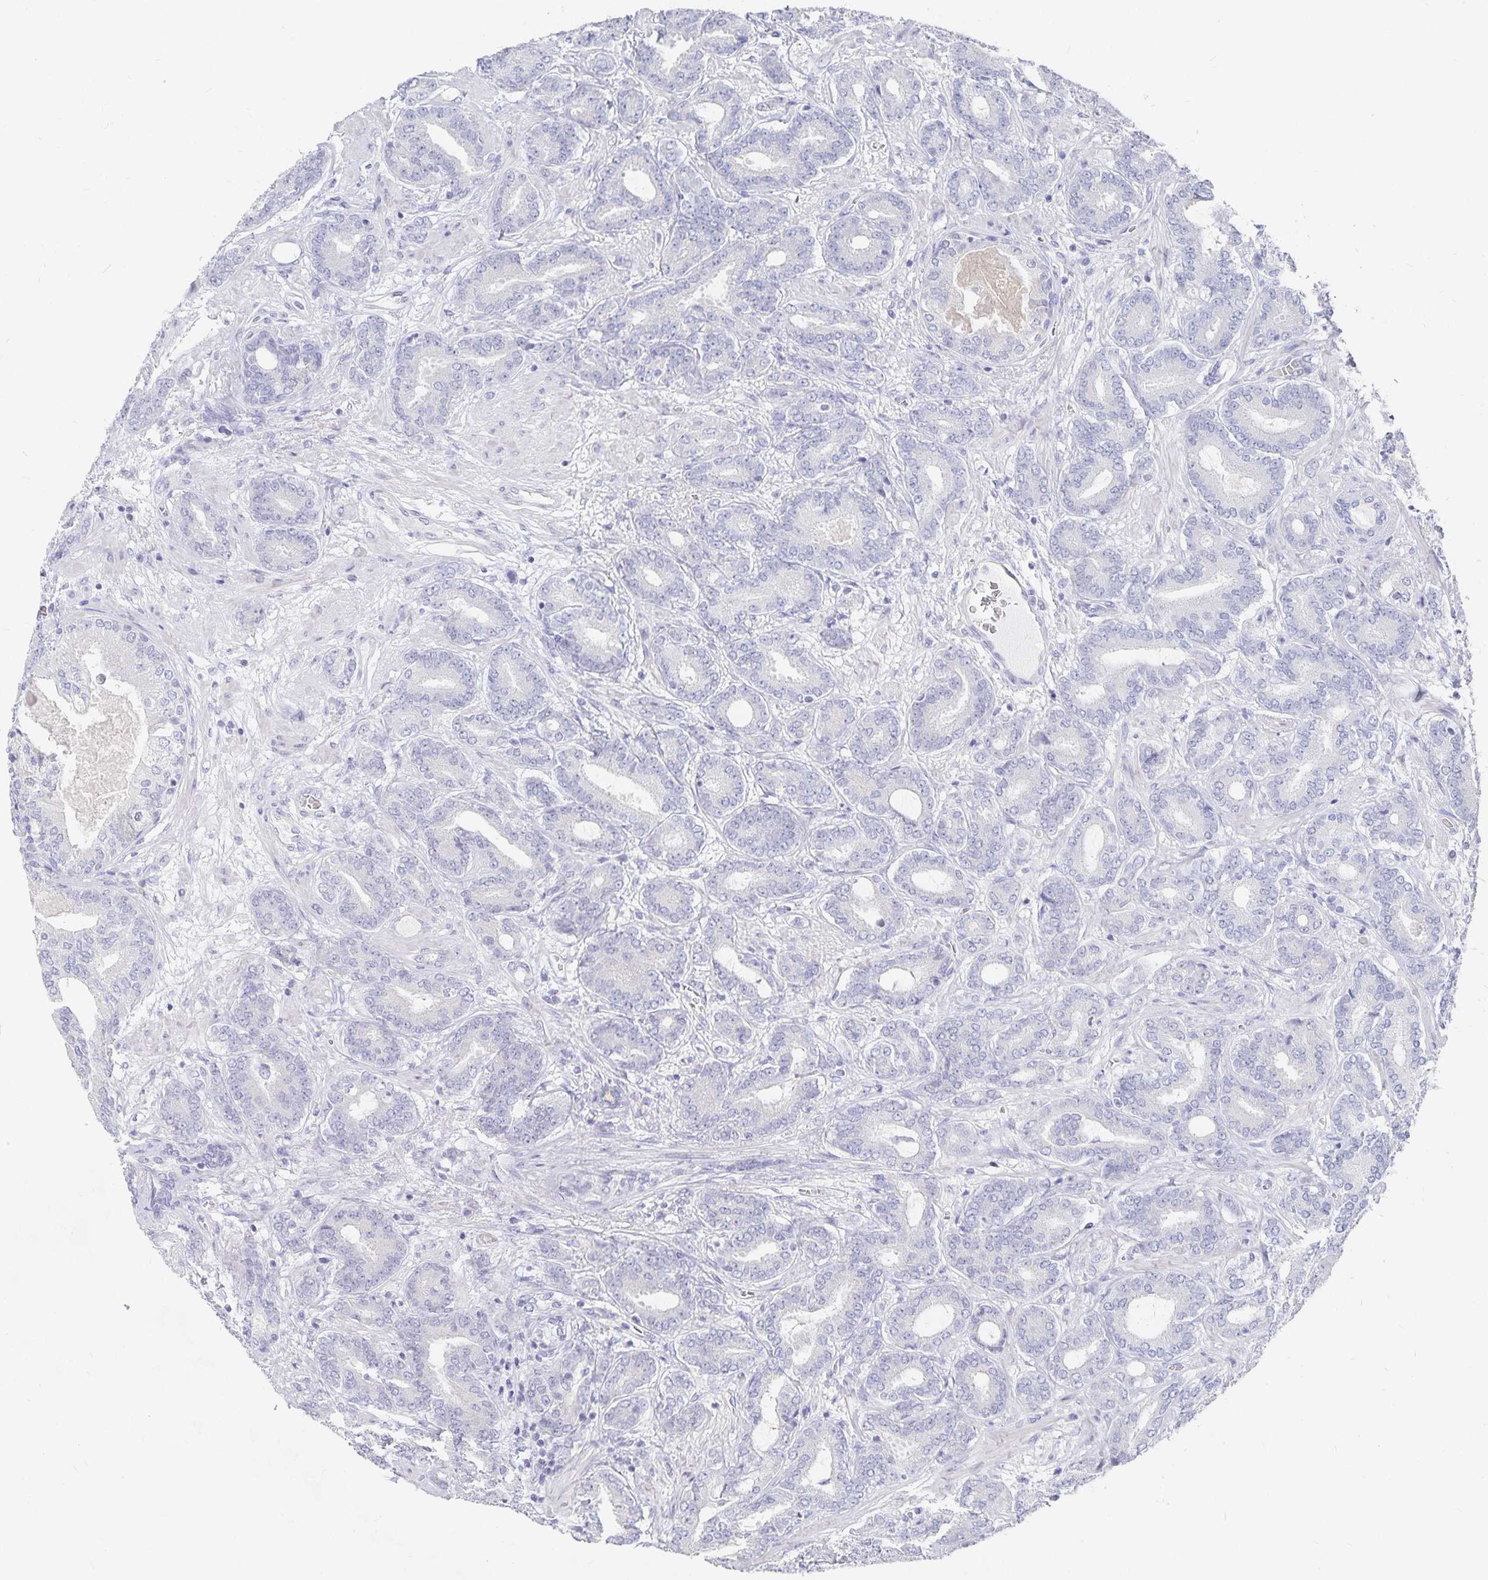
{"staining": {"intensity": "negative", "quantity": "none", "location": "none"}, "tissue": "prostate cancer", "cell_type": "Tumor cells", "image_type": "cancer", "snomed": [{"axis": "morphology", "description": "Adenocarcinoma, High grade"}, {"axis": "topography", "description": "Prostate"}], "caption": "There is no significant positivity in tumor cells of prostate high-grade adenocarcinoma.", "gene": "DNAH9", "patient": {"sex": "male", "age": 62}}